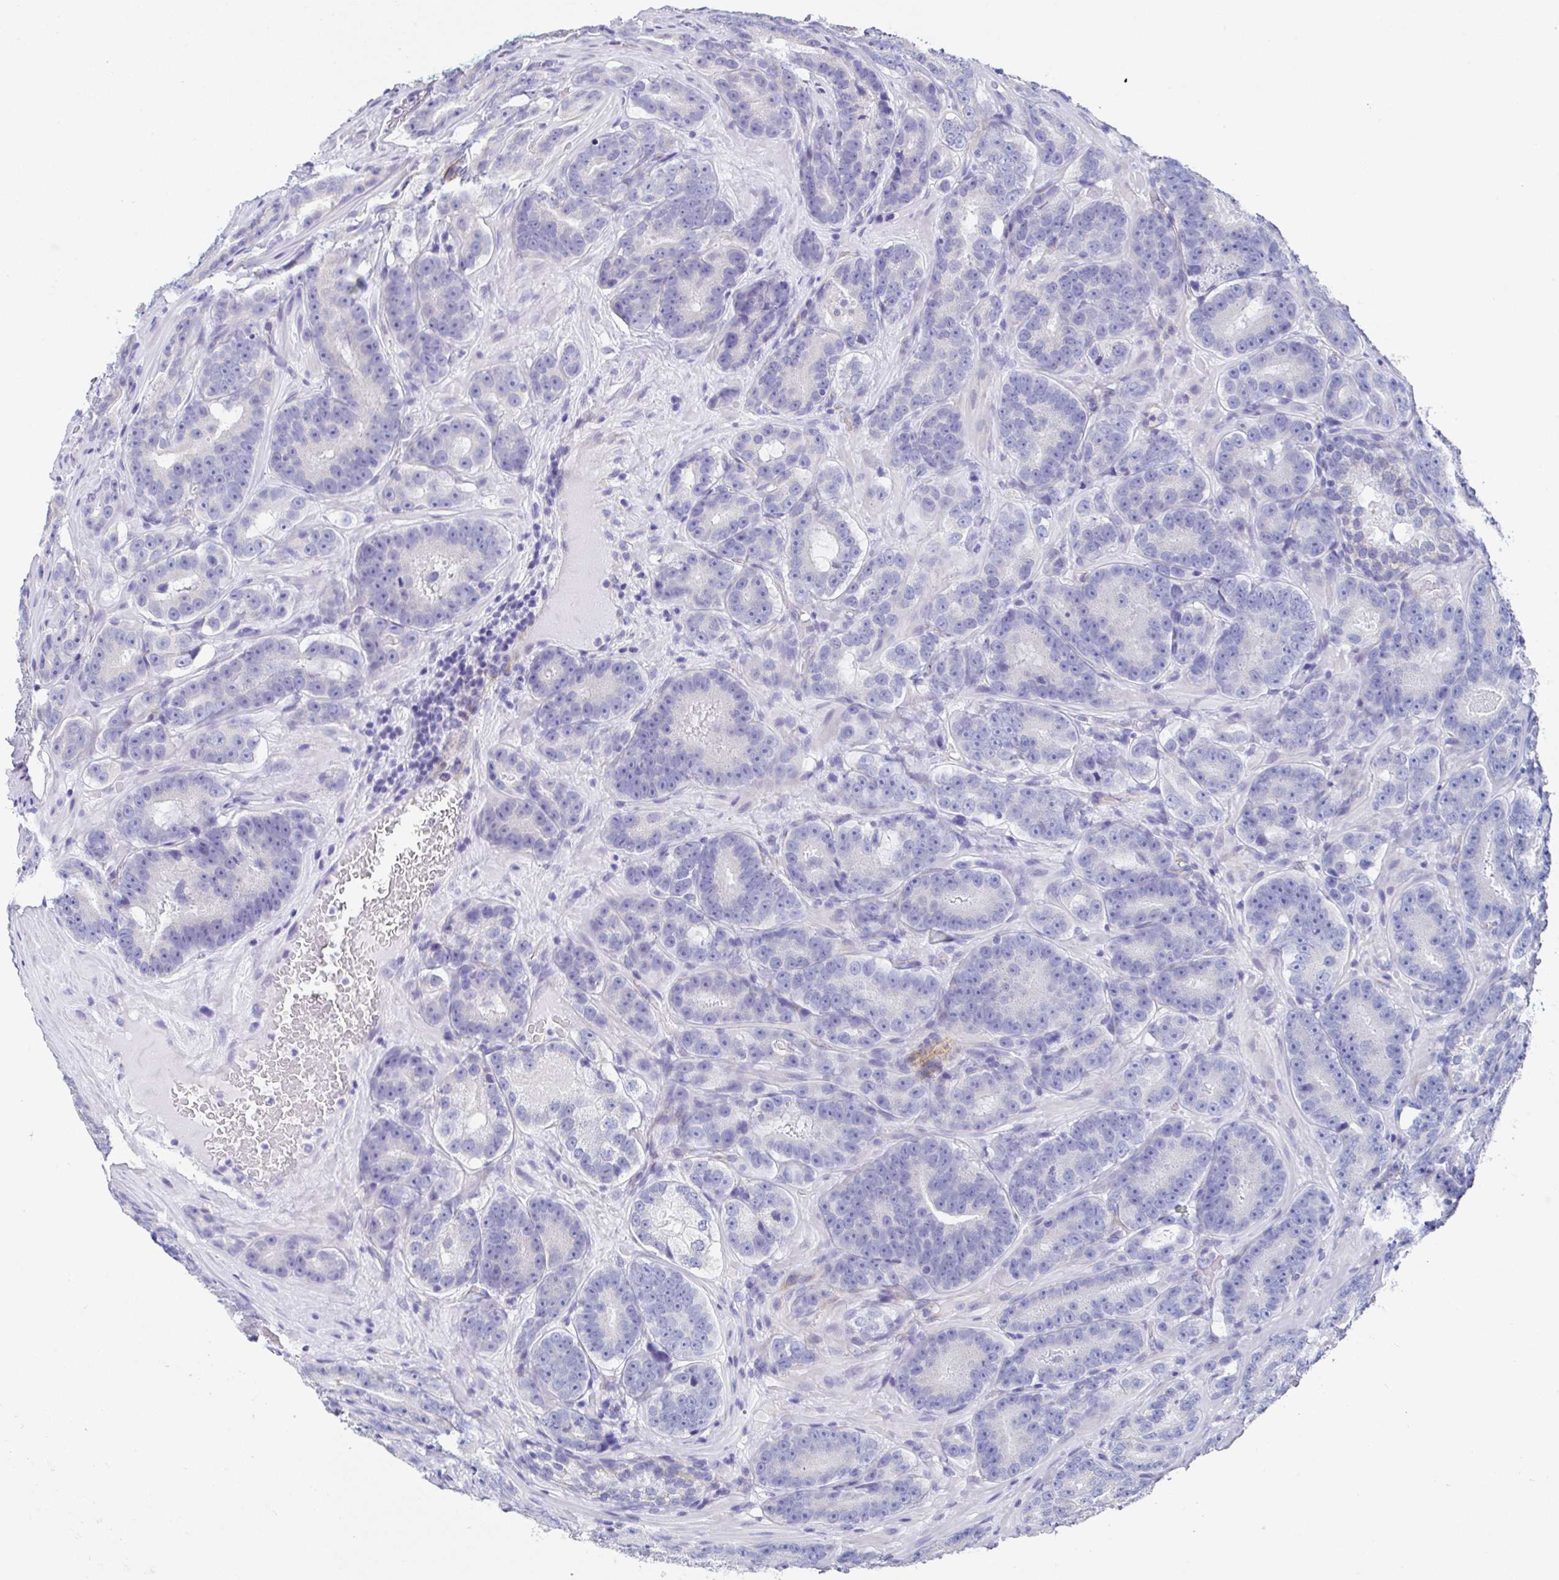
{"staining": {"intensity": "negative", "quantity": "none", "location": "none"}, "tissue": "prostate cancer", "cell_type": "Tumor cells", "image_type": "cancer", "snomed": [{"axis": "morphology", "description": "Adenocarcinoma, Low grade"}, {"axis": "topography", "description": "Prostate"}], "caption": "IHC of human prostate adenocarcinoma (low-grade) exhibits no expression in tumor cells.", "gene": "TMPRSS11E", "patient": {"sex": "male", "age": 62}}